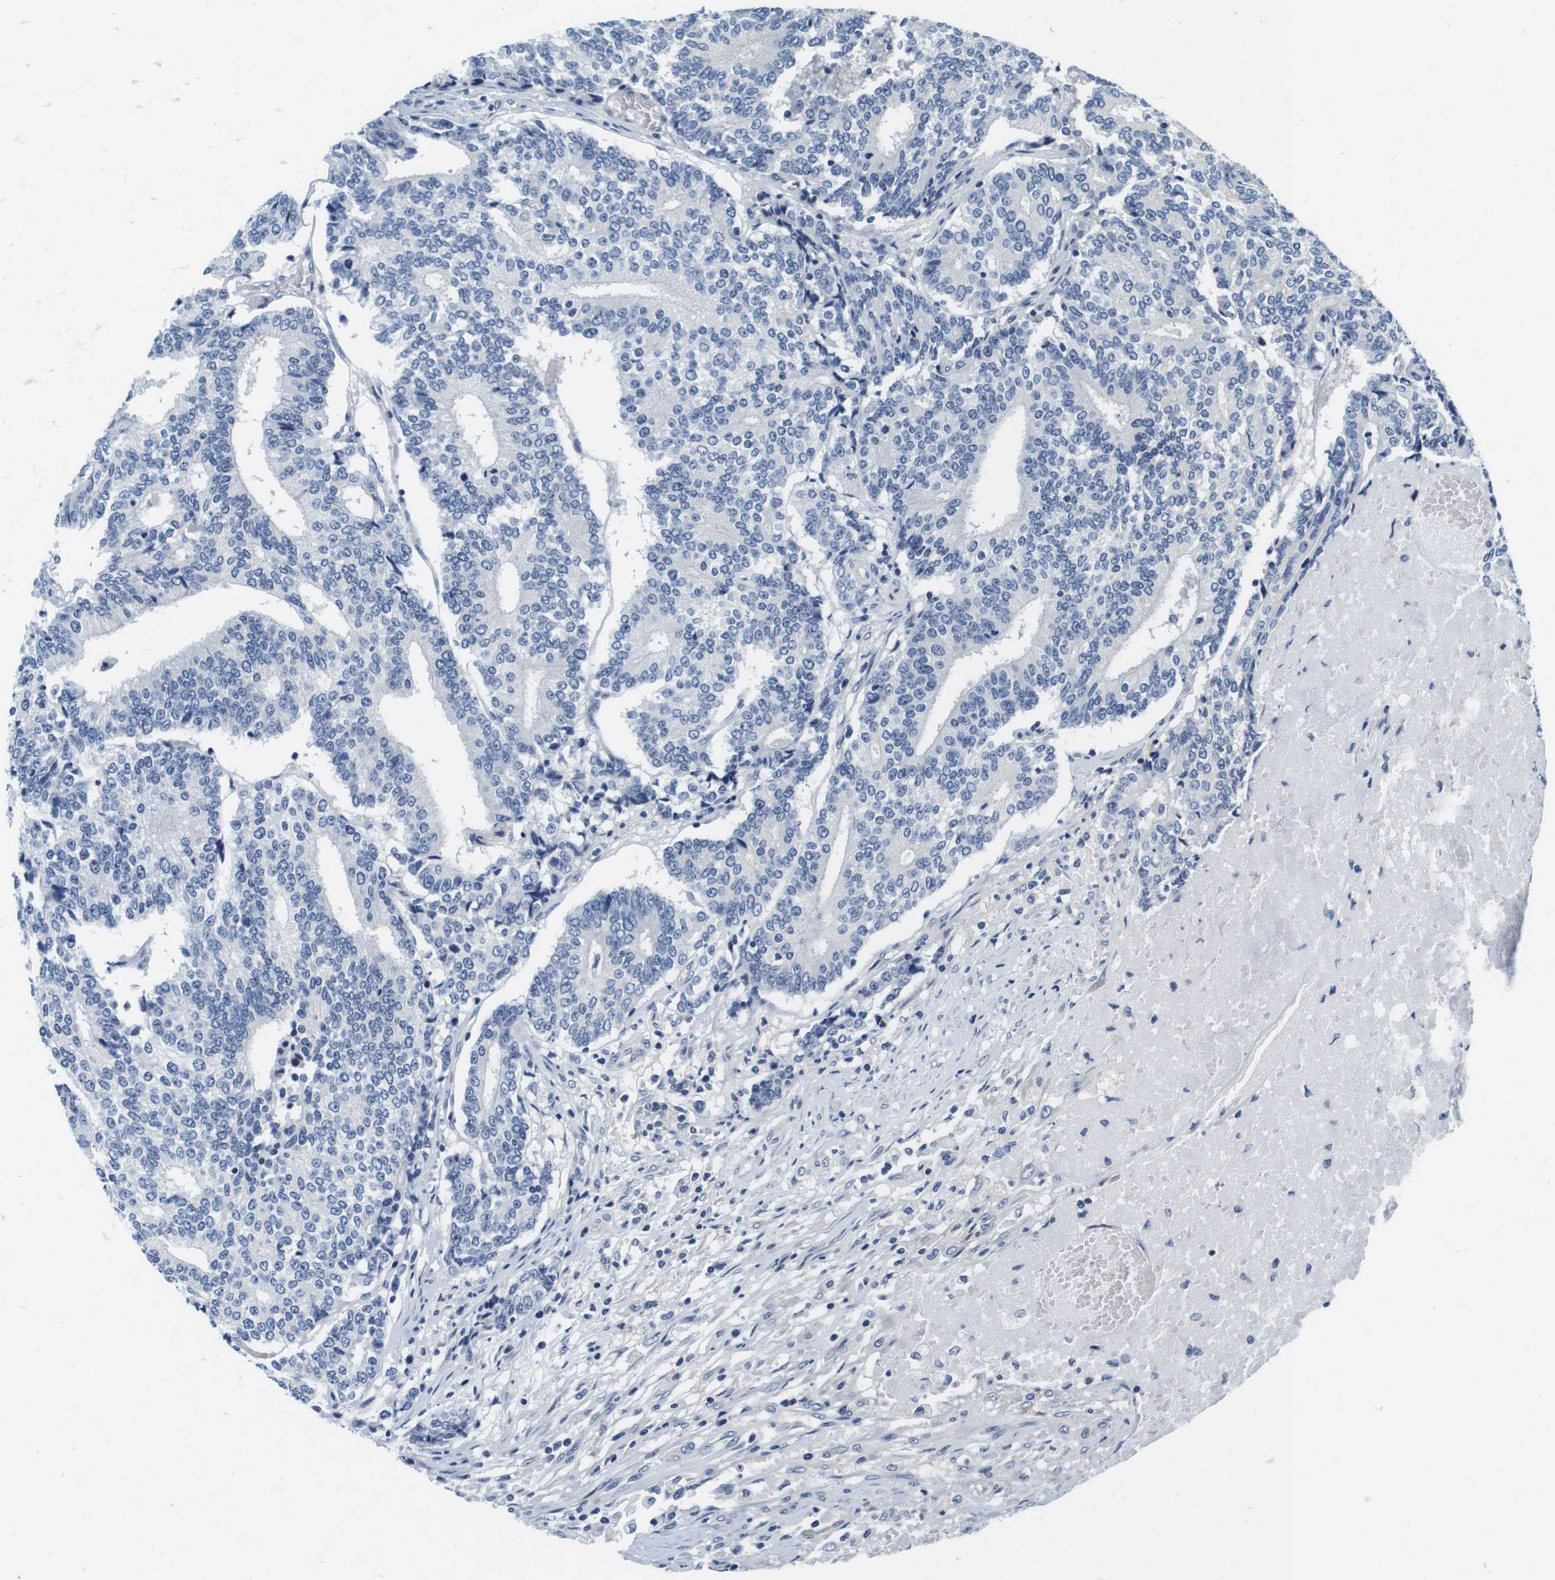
{"staining": {"intensity": "negative", "quantity": "none", "location": "none"}, "tissue": "prostate cancer", "cell_type": "Tumor cells", "image_type": "cancer", "snomed": [{"axis": "morphology", "description": "Normal tissue, NOS"}, {"axis": "morphology", "description": "Adenocarcinoma, High grade"}, {"axis": "topography", "description": "Prostate"}, {"axis": "topography", "description": "Seminal veicle"}], "caption": "Immunohistochemistry (IHC) of human high-grade adenocarcinoma (prostate) exhibits no staining in tumor cells.", "gene": "KCNJ5", "patient": {"sex": "male", "age": 55}}